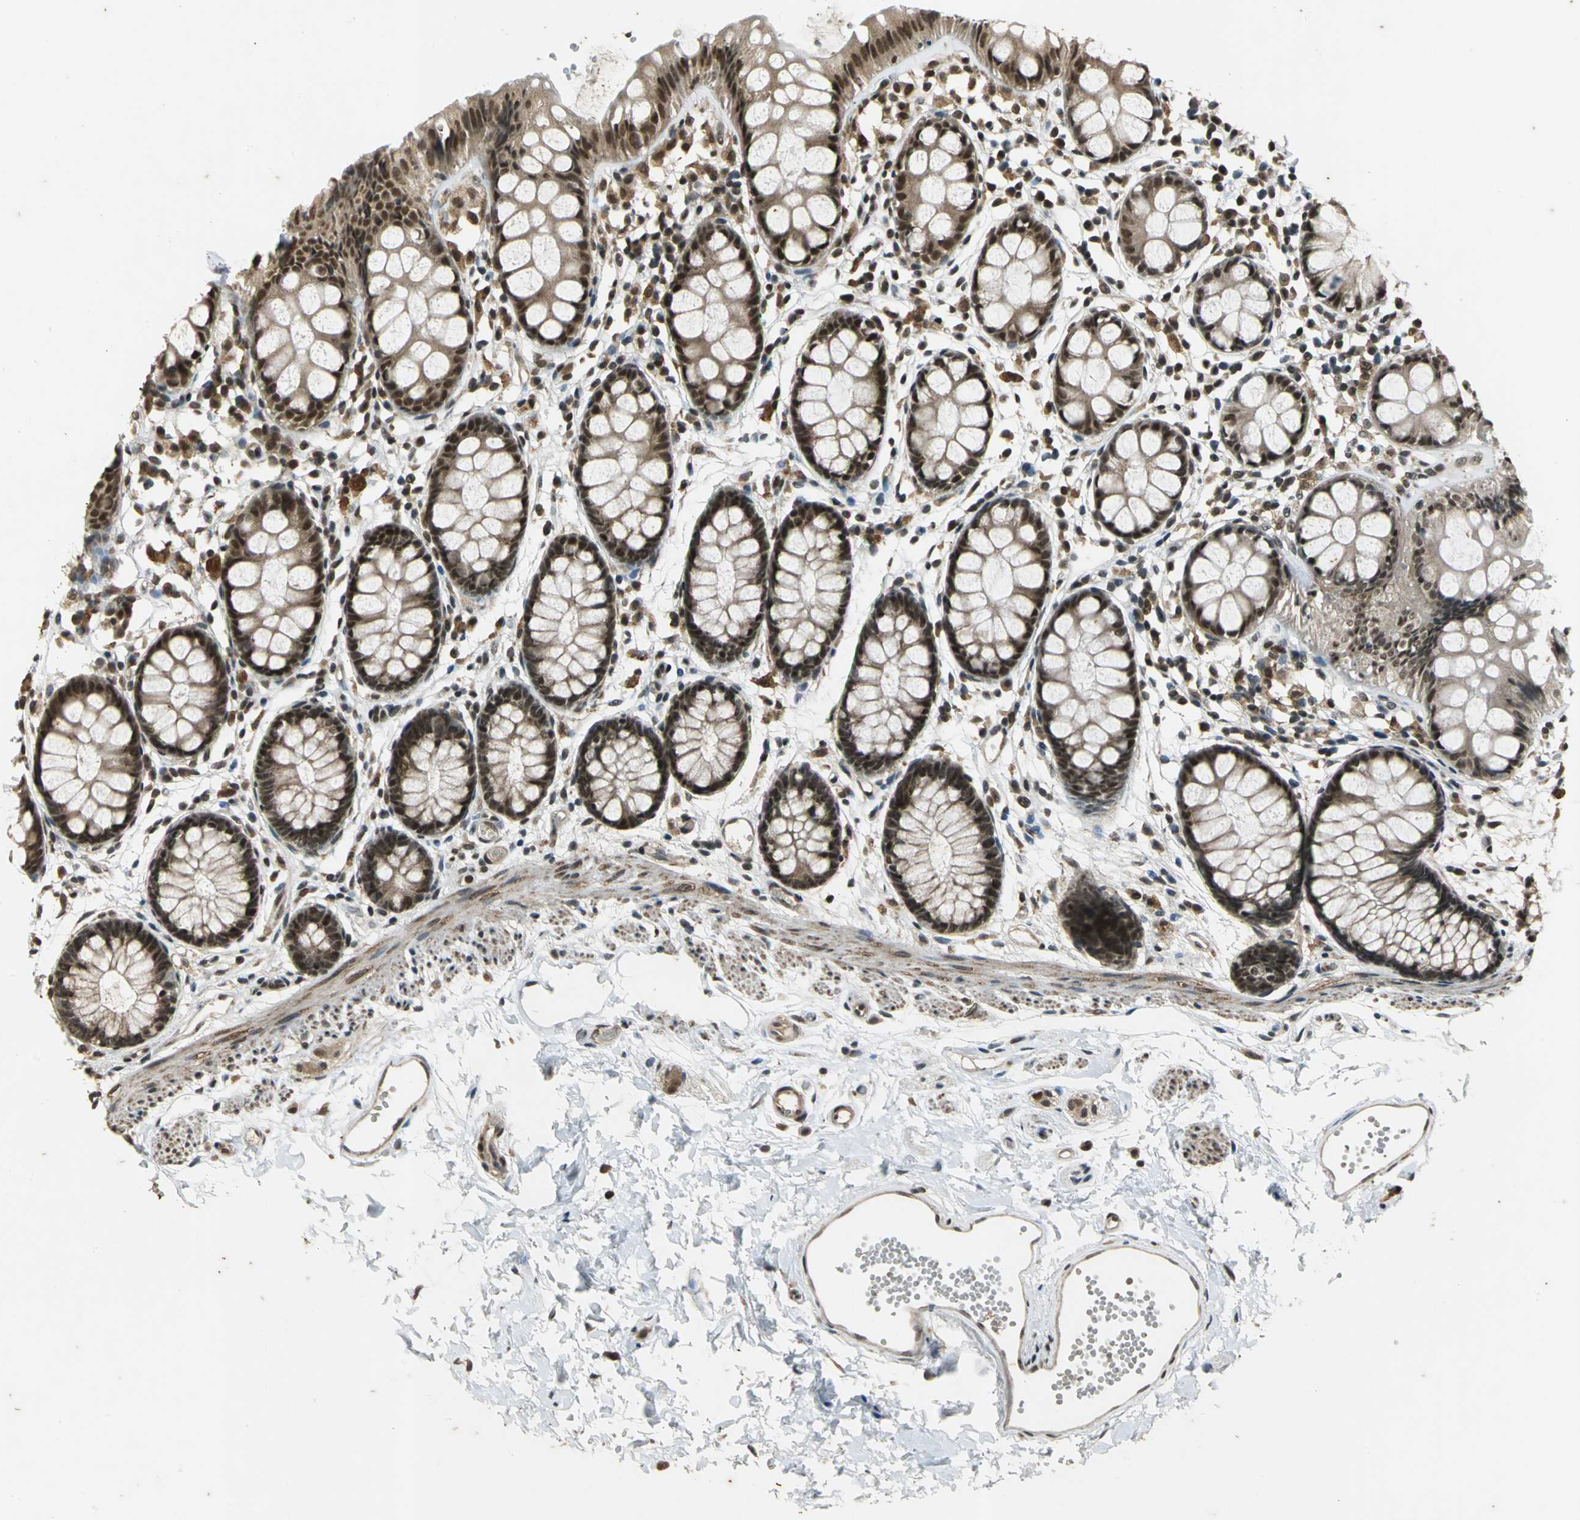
{"staining": {"intensity": "strong", "quantity": ">75%", "location": "cytoplasmic/membranous,nuclear"}, "tissue": "rectum", "cell_type": "Glandular cells", "image_type": "normal", "snomed": [{"axis": "morphology", "description": "Normal tissue, NOS"}, {"axis": "topography", "description": "Rectum"}], "caption": "Protein analysis of benign rectum demonstrates strong cytoplasmic/membranous,nuclear positivity in about >75% of glandular cells. The staining was performed using DAB (3,3'-diaminobenzidine), with brown indicating positive protein expression. Nuclei are stained blue with hematoxylin.", "gene": "NOTCH3", "patient": {"sex": "female", "age": 66}}